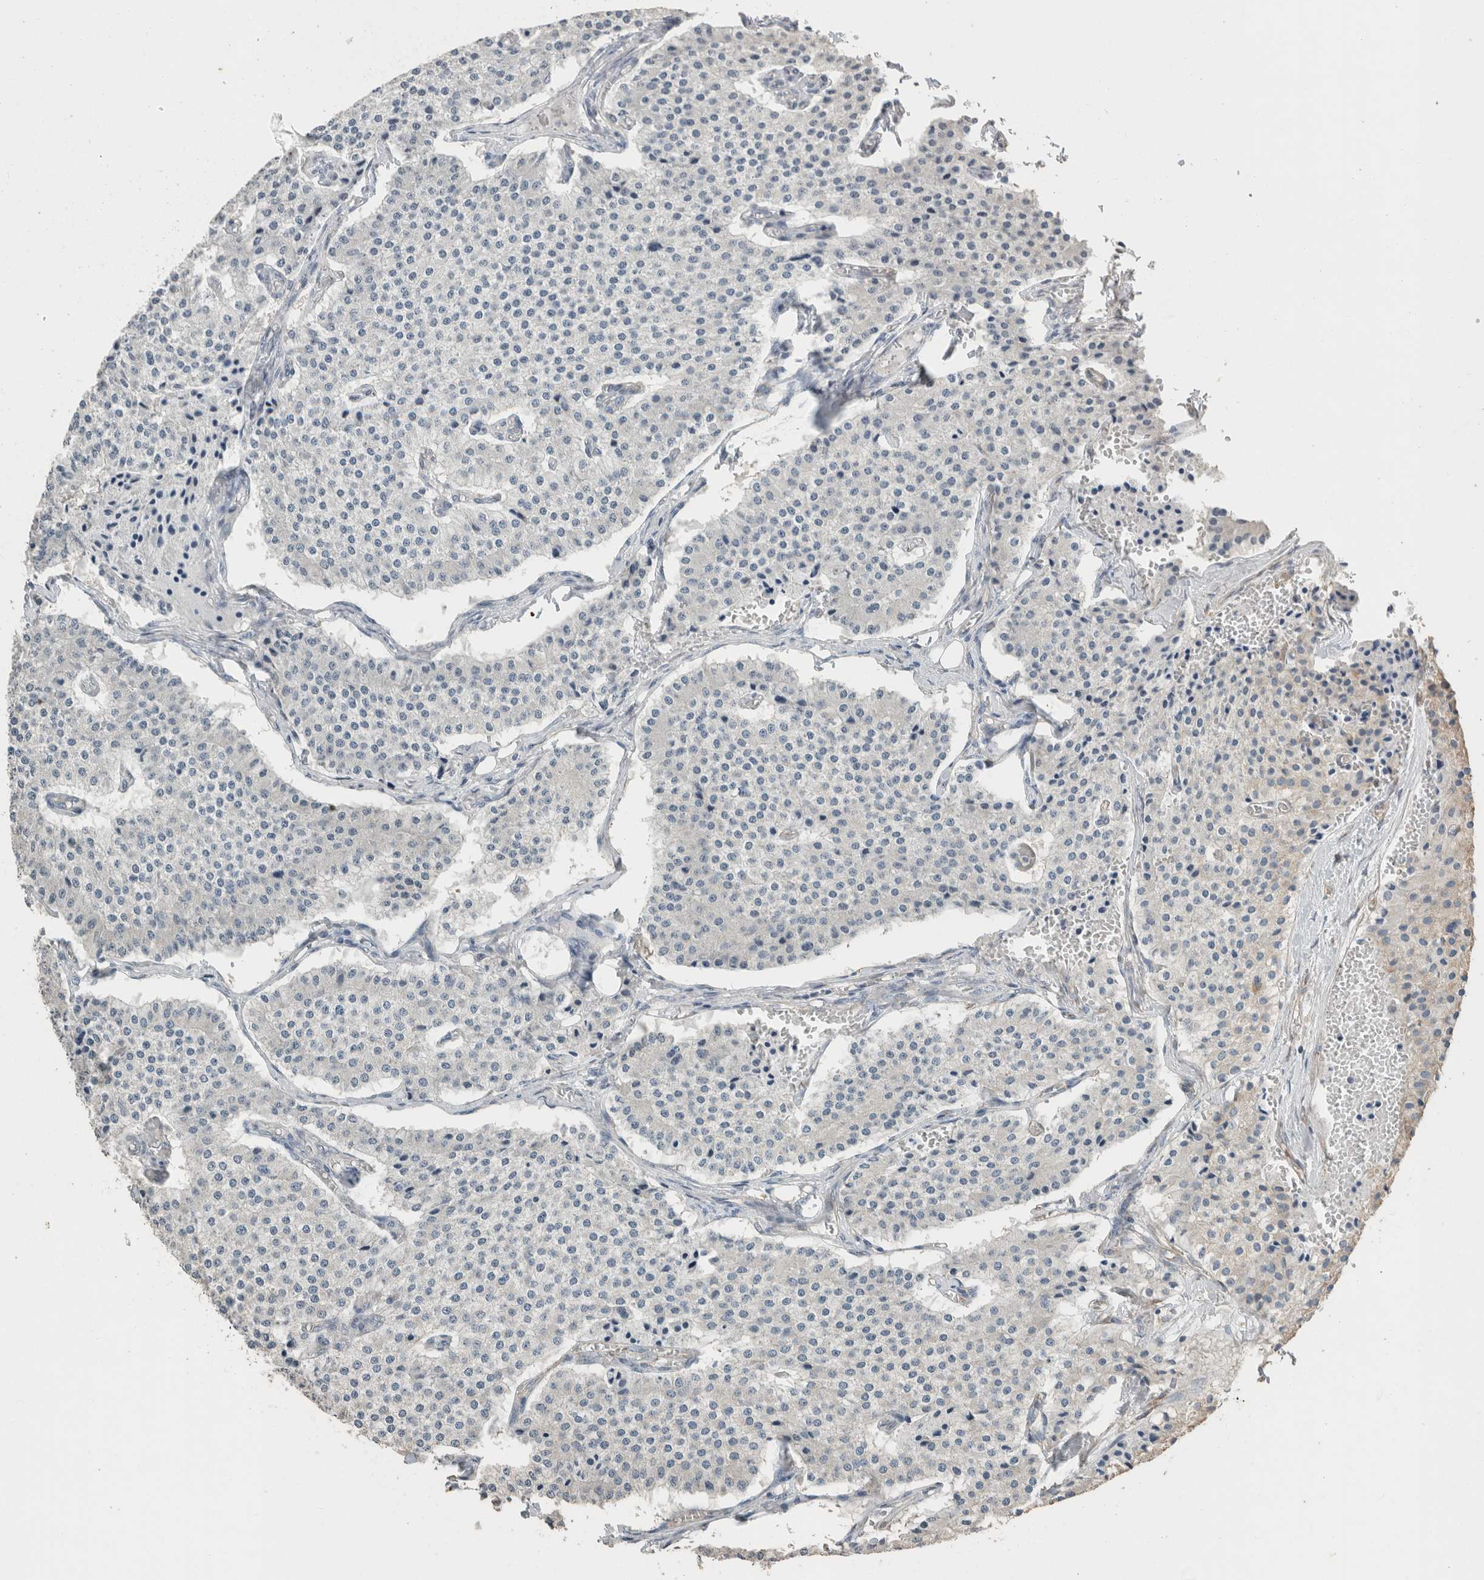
{"staining": {"intensity": "negative", "quantity": "none", "location": "none"}, "tissue": "carcinoid", "cell_type": "Tumor cells", "image_type": "cancer", "snomed": [{"axis": "morphology", "description": "Carcinoid, malignant, NOS"}, {"axis": "topography", "description": "Colon"}], "caption": "Malignant carcinoid was stained to show a protein in brown. There is no significant staining in tumor cells.", "gene": "ACVR2B", "patient": {"sex": "female", "age": 52}}